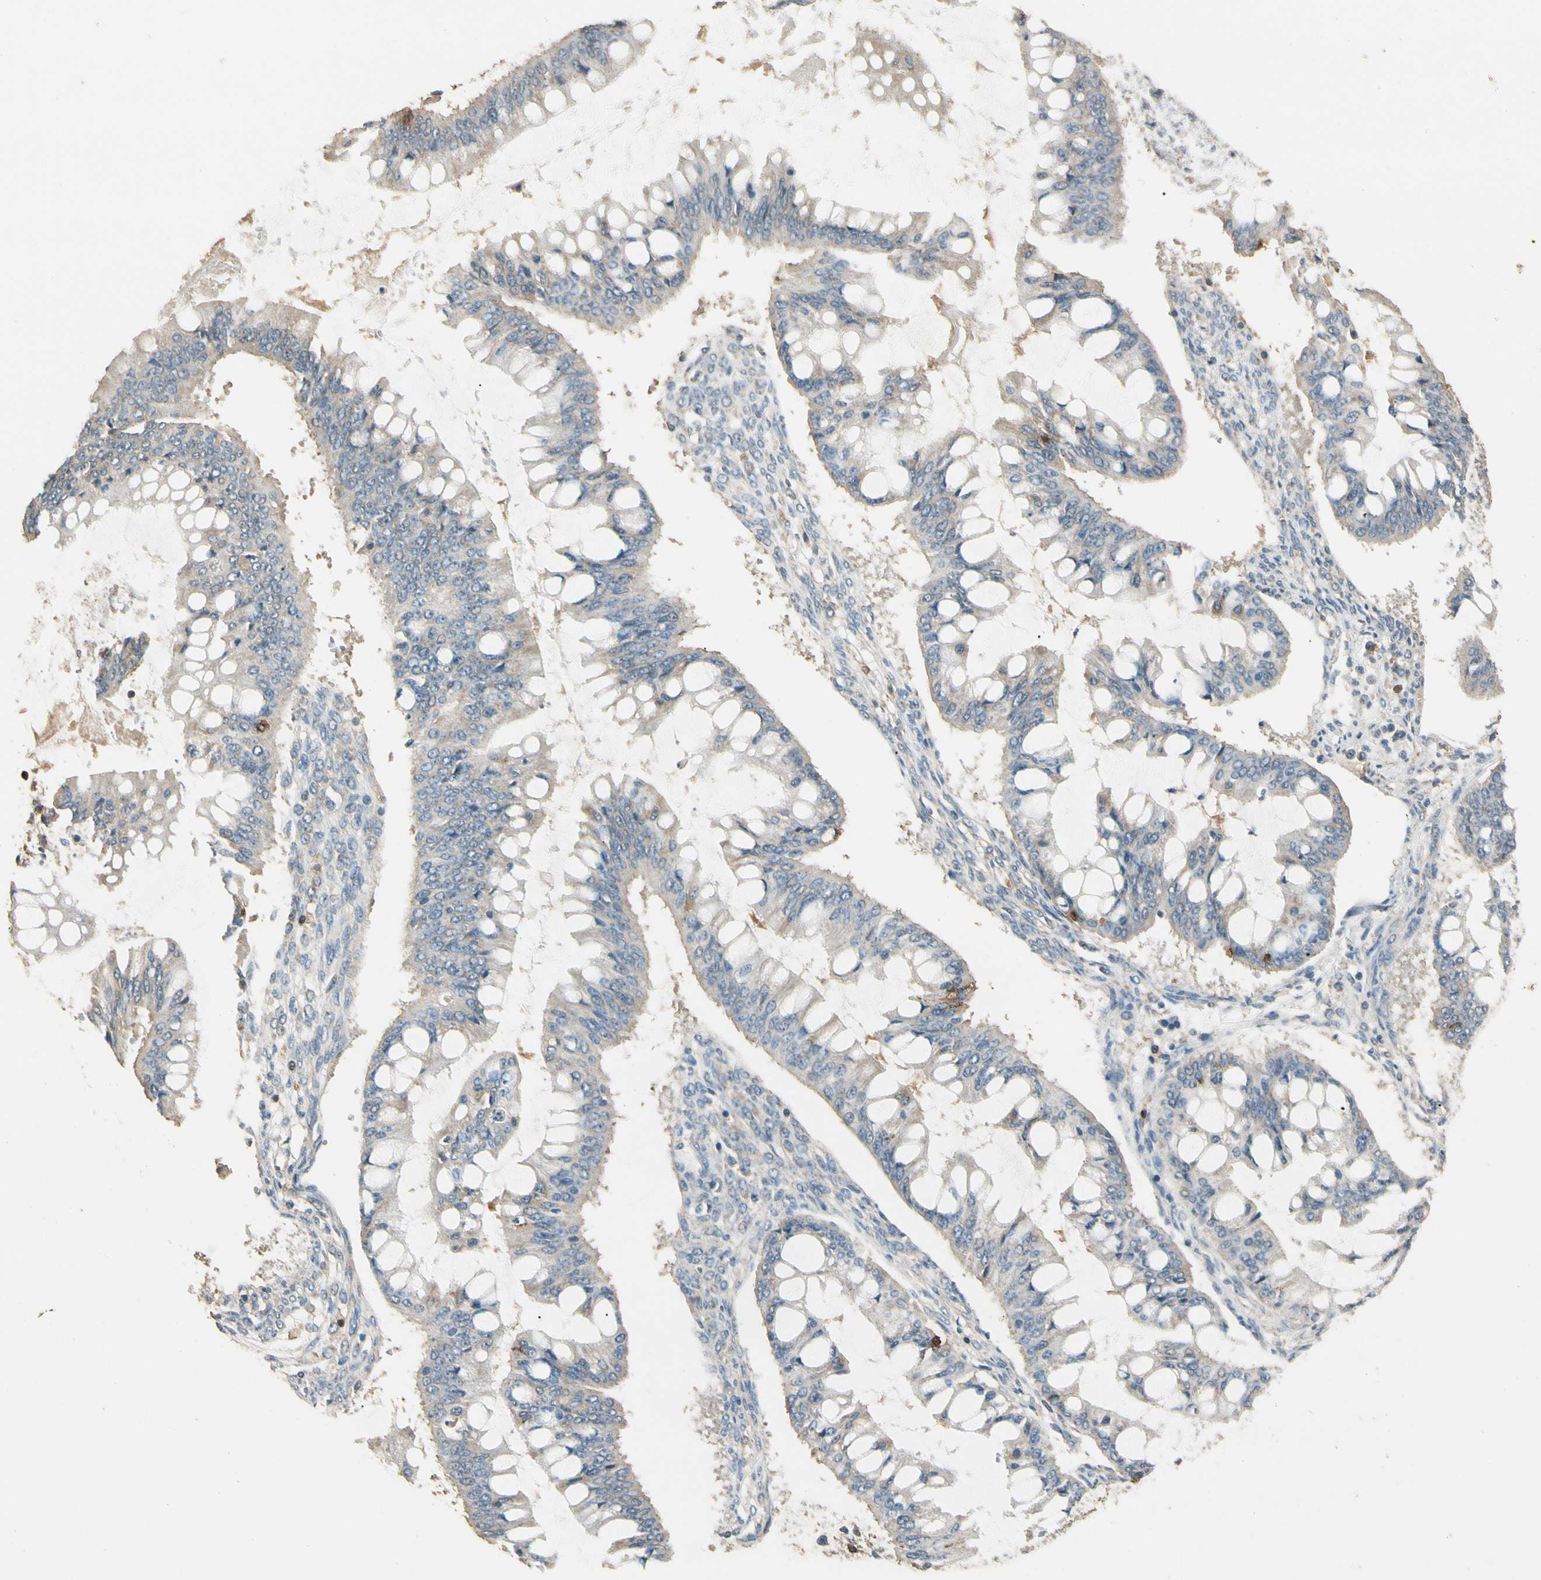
{"staining": {"intensity": "weak", "quantity": "<25%", "location": "cytoplasmic/membranous"}, "tissue": "ovarian cancer", "cell_type": "Tumor cells", "image_type": "cancer", "snomed": [{"axis": "morphology", "description": "Cystadenocarcinoma, mucinous, NOS"}, {"axis": "topography", "description": "Ovary"}], "caption": "Tumor cells are negative for protein expression in human ovarian cancer.", "gene": "CDH6", "patient": {"sex": "female", "age": 73}}